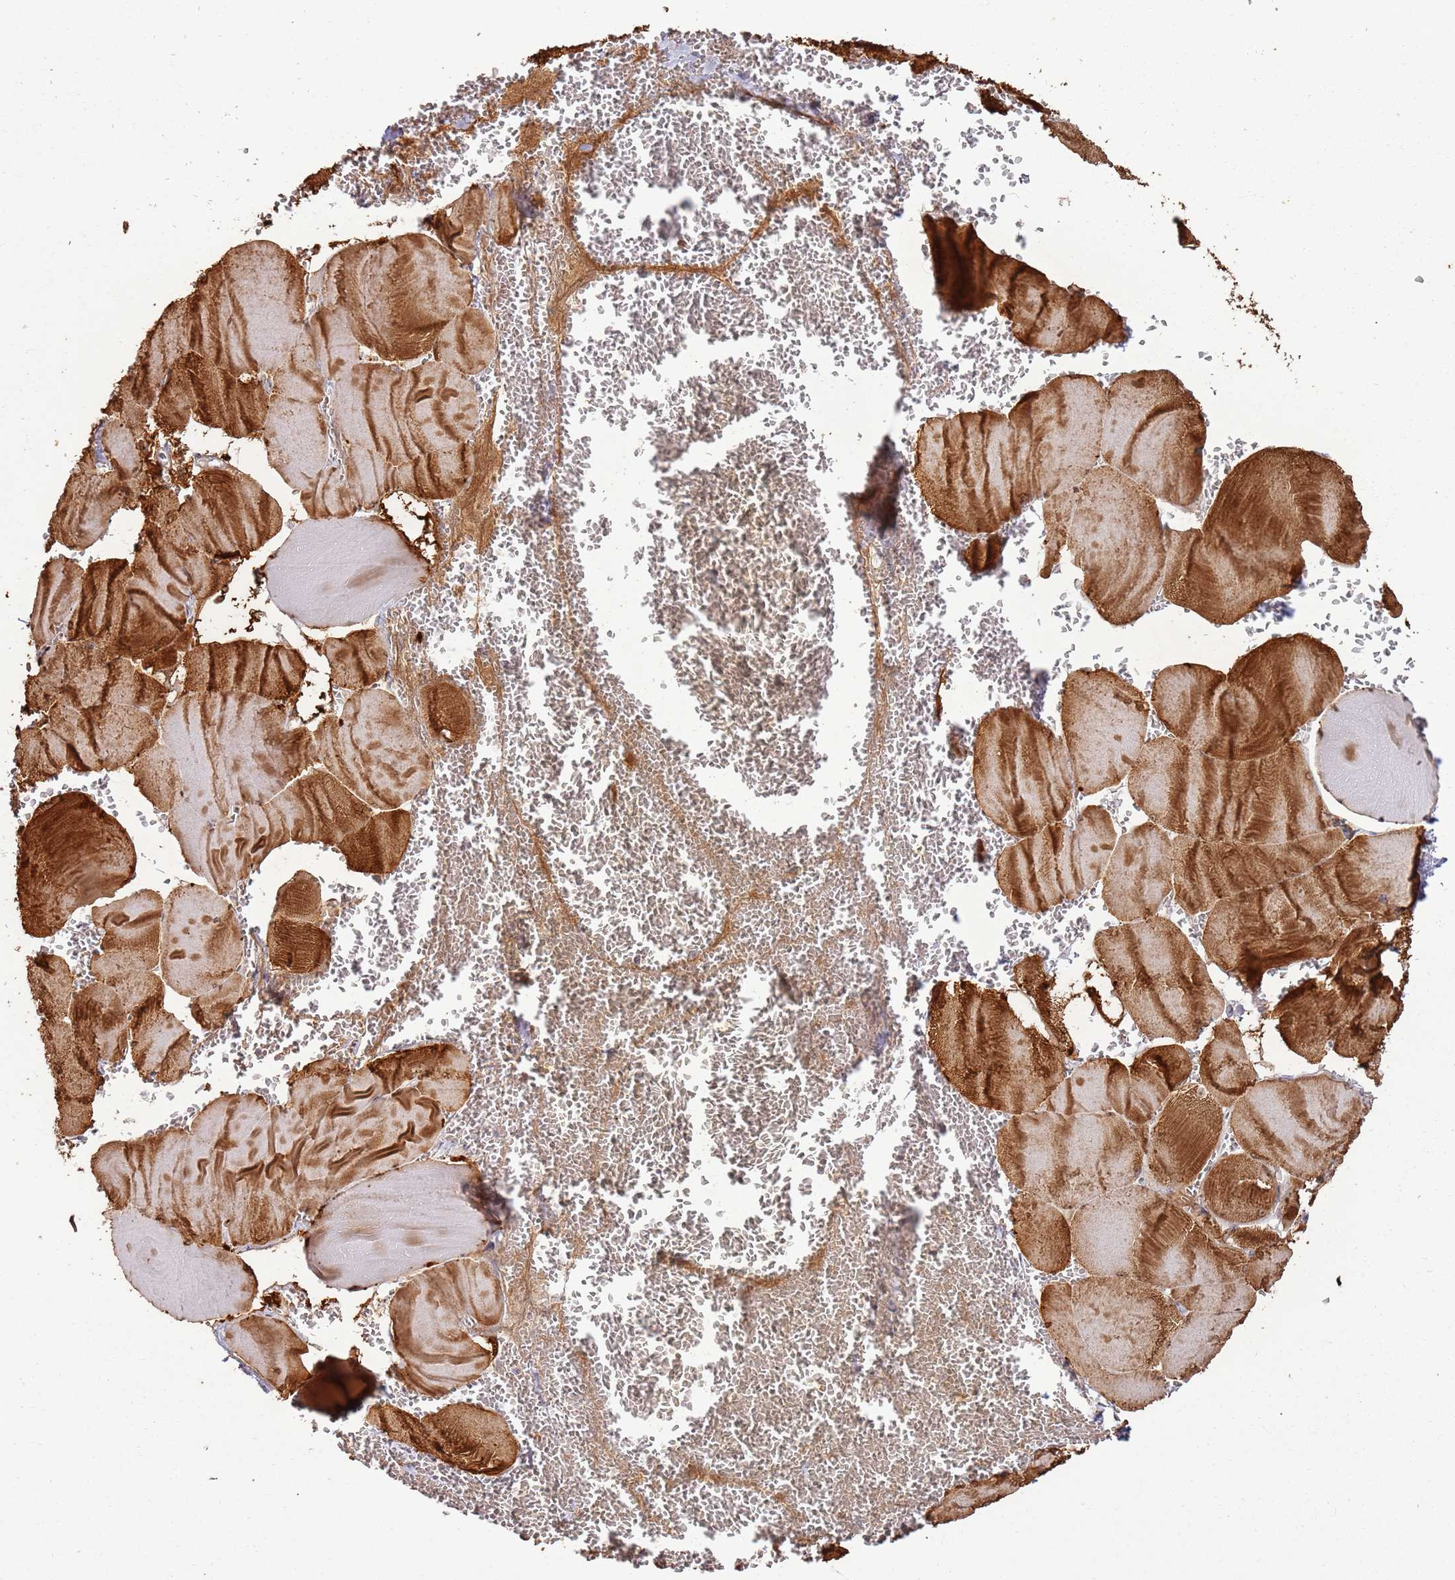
{"staining": {"intensity": "strong", "quantity": ">75%", "location": "cytoplasmic/membranous,nuclear"}, "tissue": "skeletal muscle", "cell_type": "Myocytes", "image_type": "normal", "snomed": [{"axis": "morphology", "description": "Normal tissue, NOS"}, {"axis": "morphology", "description": "Basal cell carcinoma"}, {"axis": "topography", "description": "Skeletal muscle"}], "caption": "Protein staining reveals strong cytoplasmic/membranous,nuclear positivity in approximately >75% of myocytes in benign skeletal muscle.", "gene": "CNPY1", "patient": {"sex": "female", "age": 64}}